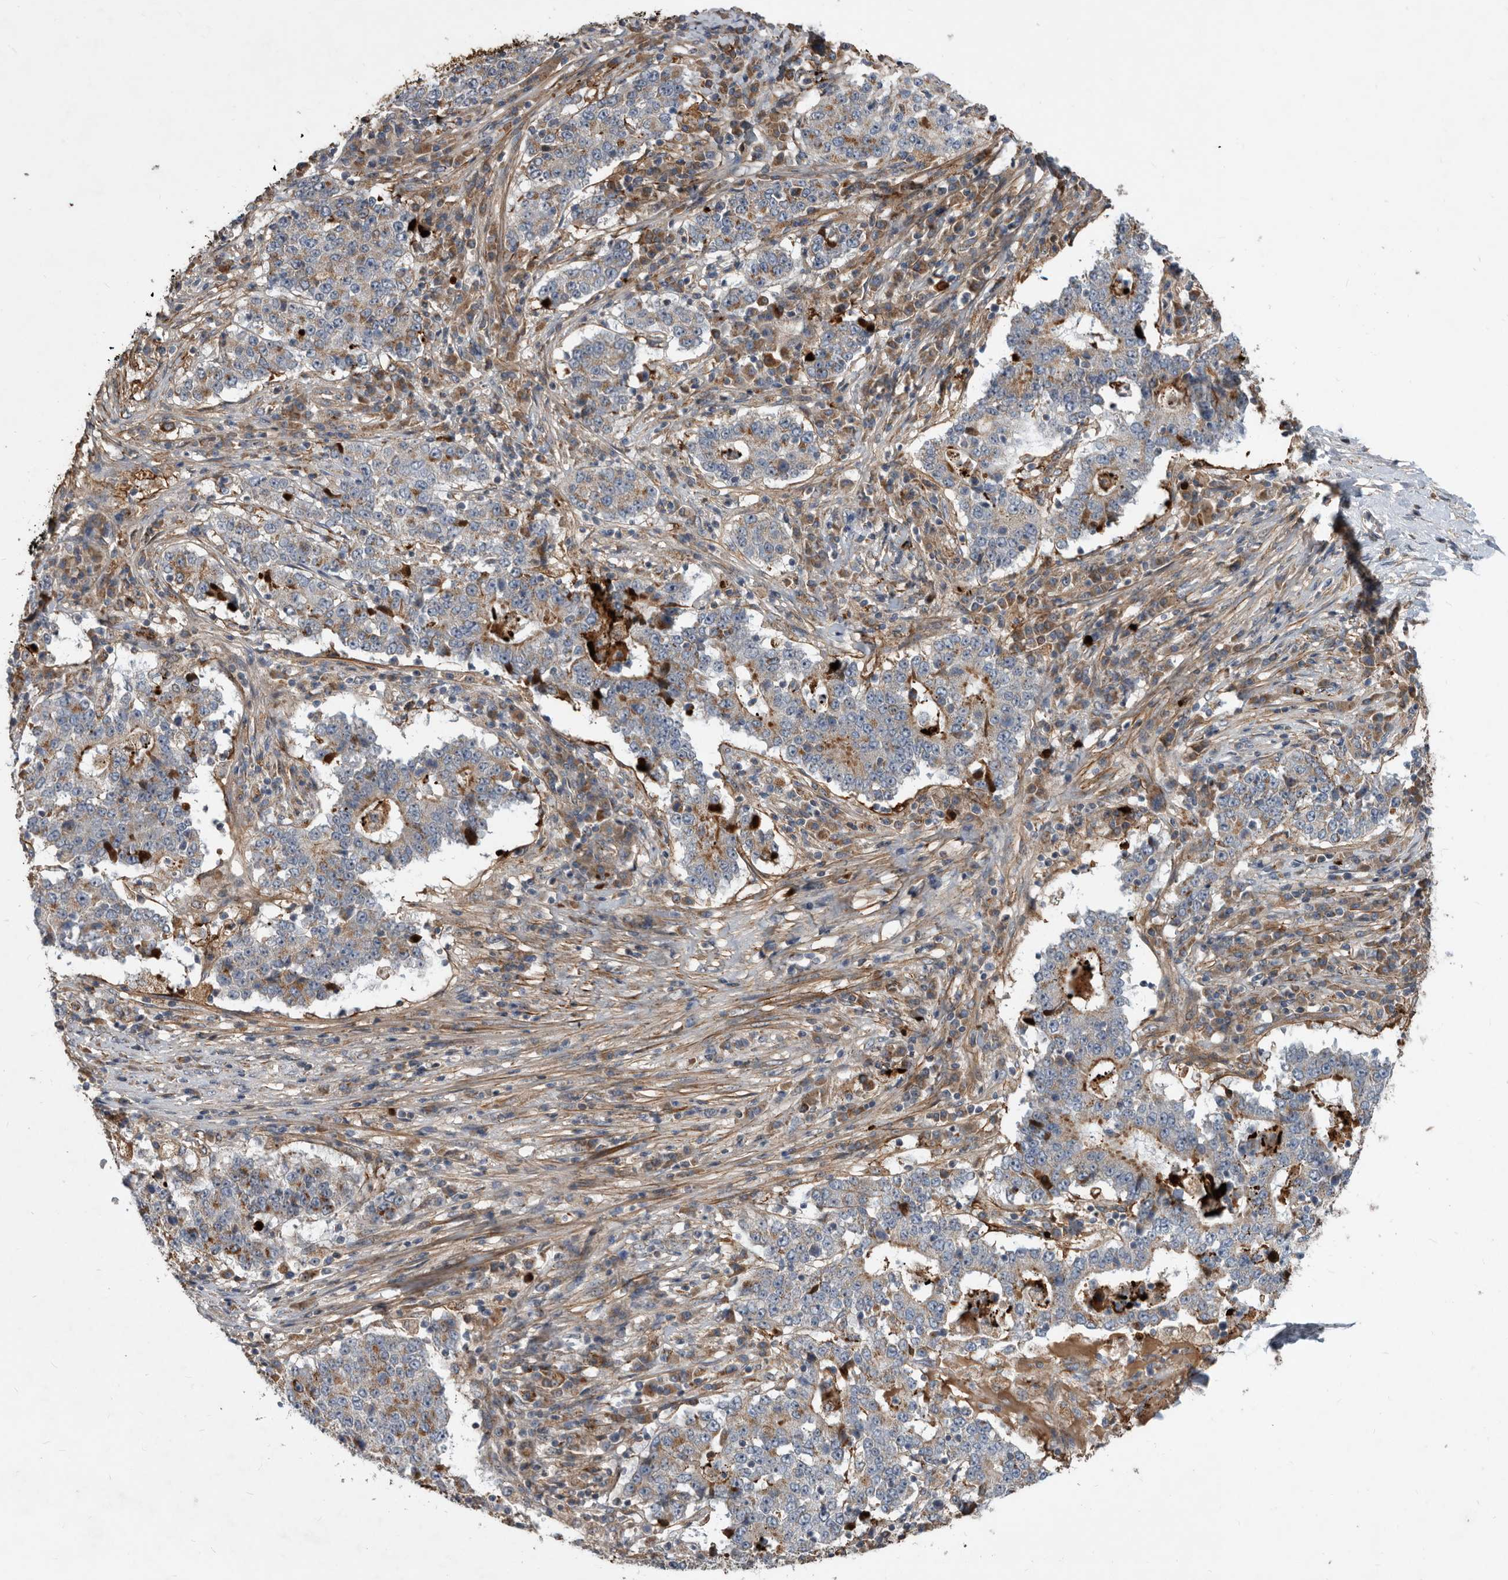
{"staining": {"intensity": "moderate", "quantity": "<25%", "location": "cytoplasmic/membranous"}, "tissue": "stomach cancer", "cell_type": "Tumor cells", "image_type": "cancer", "snomed": [{"axis": "morphology", "description": "Adenocarcinoma, NOS"}, {"axis": "topography", "description": "Stomach"}], "caption": "Tumor cells display moderate cytoplasmic/membranous expression in about <25% of cells in stomach cancer.", "gene": "PI15", "patient": {"sex": "male", "age": 59}}